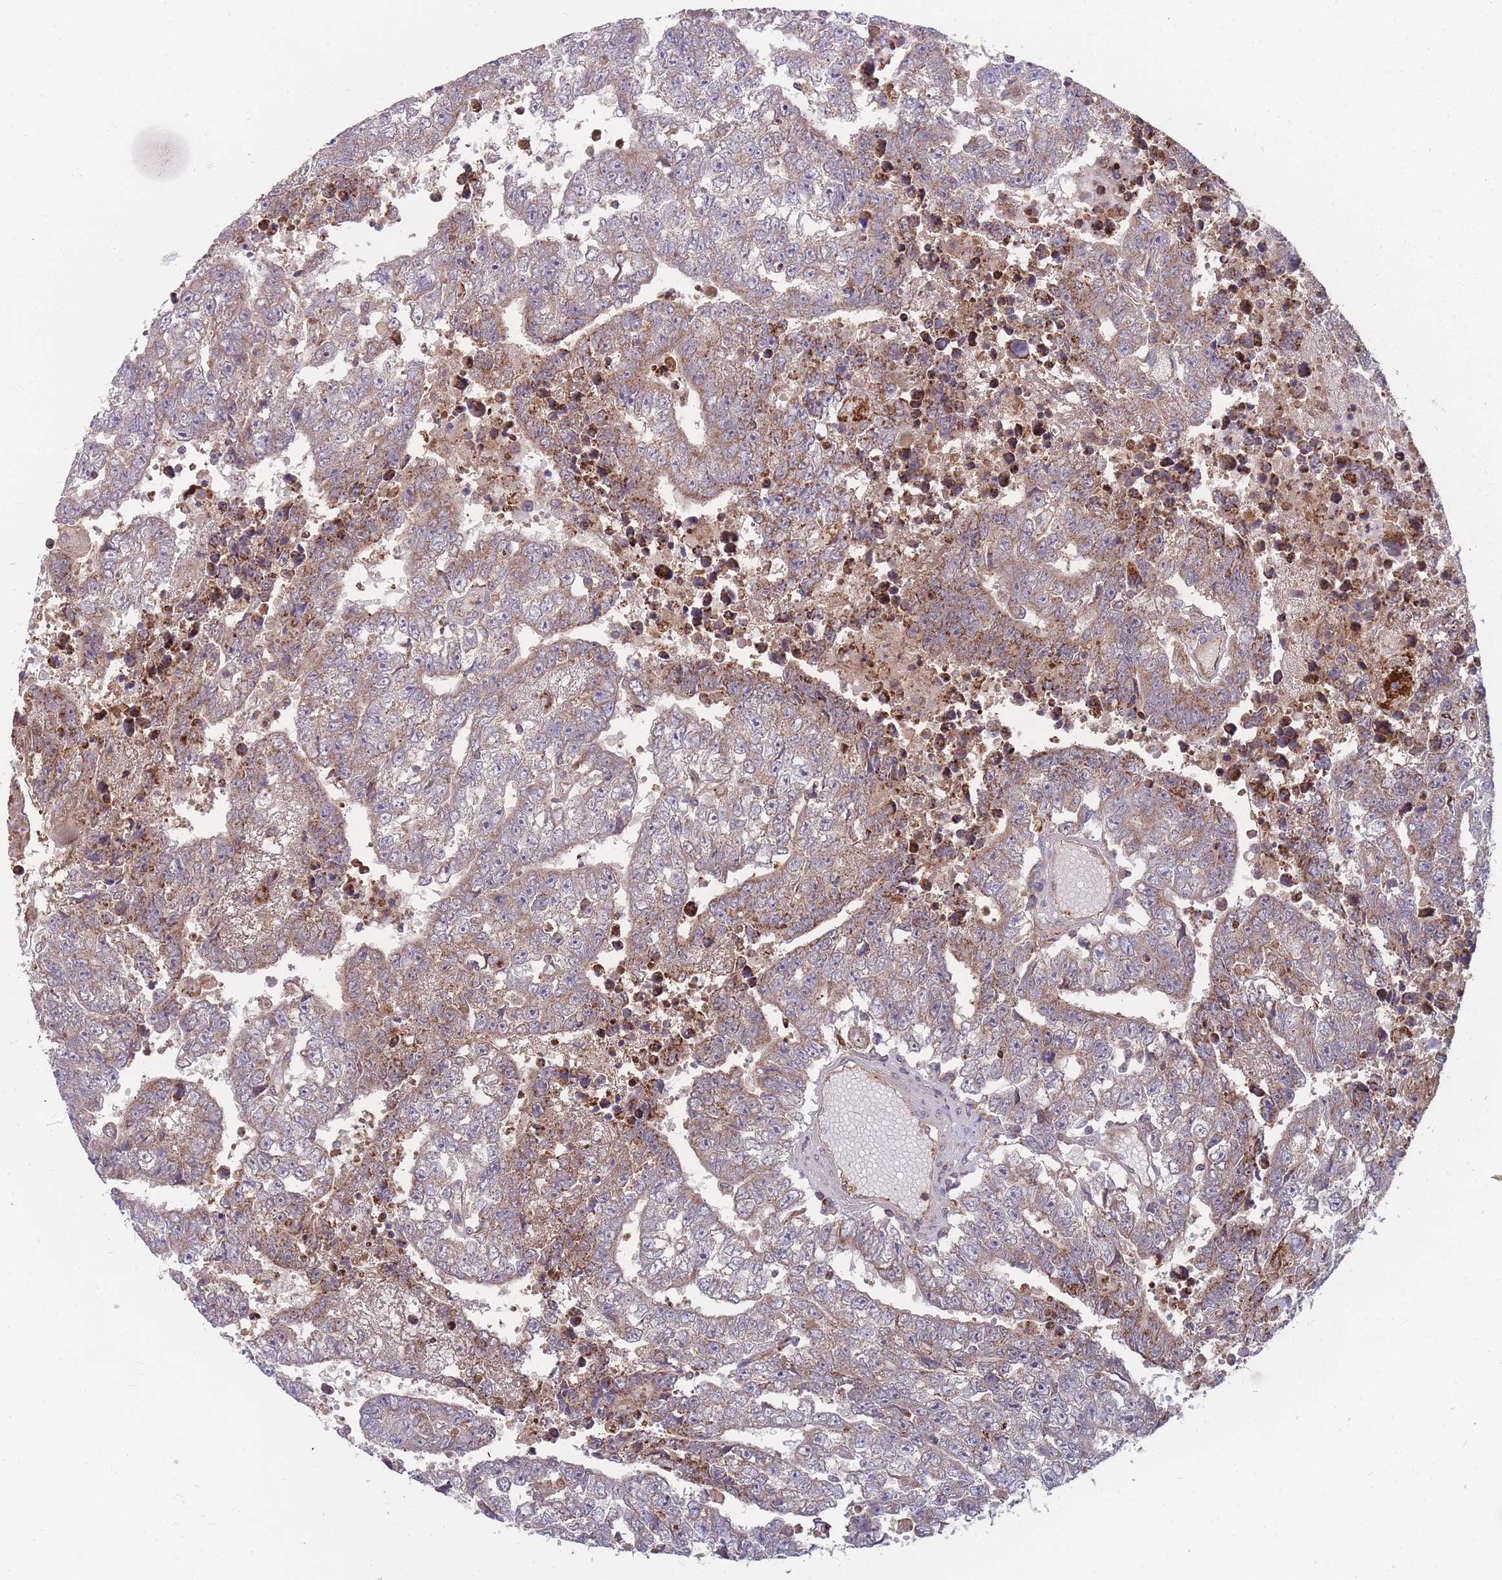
{"staining": {"intensity": "weak", "quantity": "25%-75%", "location": "cytoplasmic/membranous"}, "tissue": "testis cancer", "cell_type": "Tumor cells", "image_type": "cancer", "snomed": [{"axis": "morphology", "description": "Carcinoma, Embryonal, NOS"}, {"axis": "topography", "description": "Testis"}], "caption": "Immunohistochemical staining of human embryonal carcinoma (testis) reveals low levels of weak cytoplasmic/membranous expression in approximately 25%-75% of tumor cells.", "gene": "SLC35B4", "patient": {"sex": "male", "age": 25}}